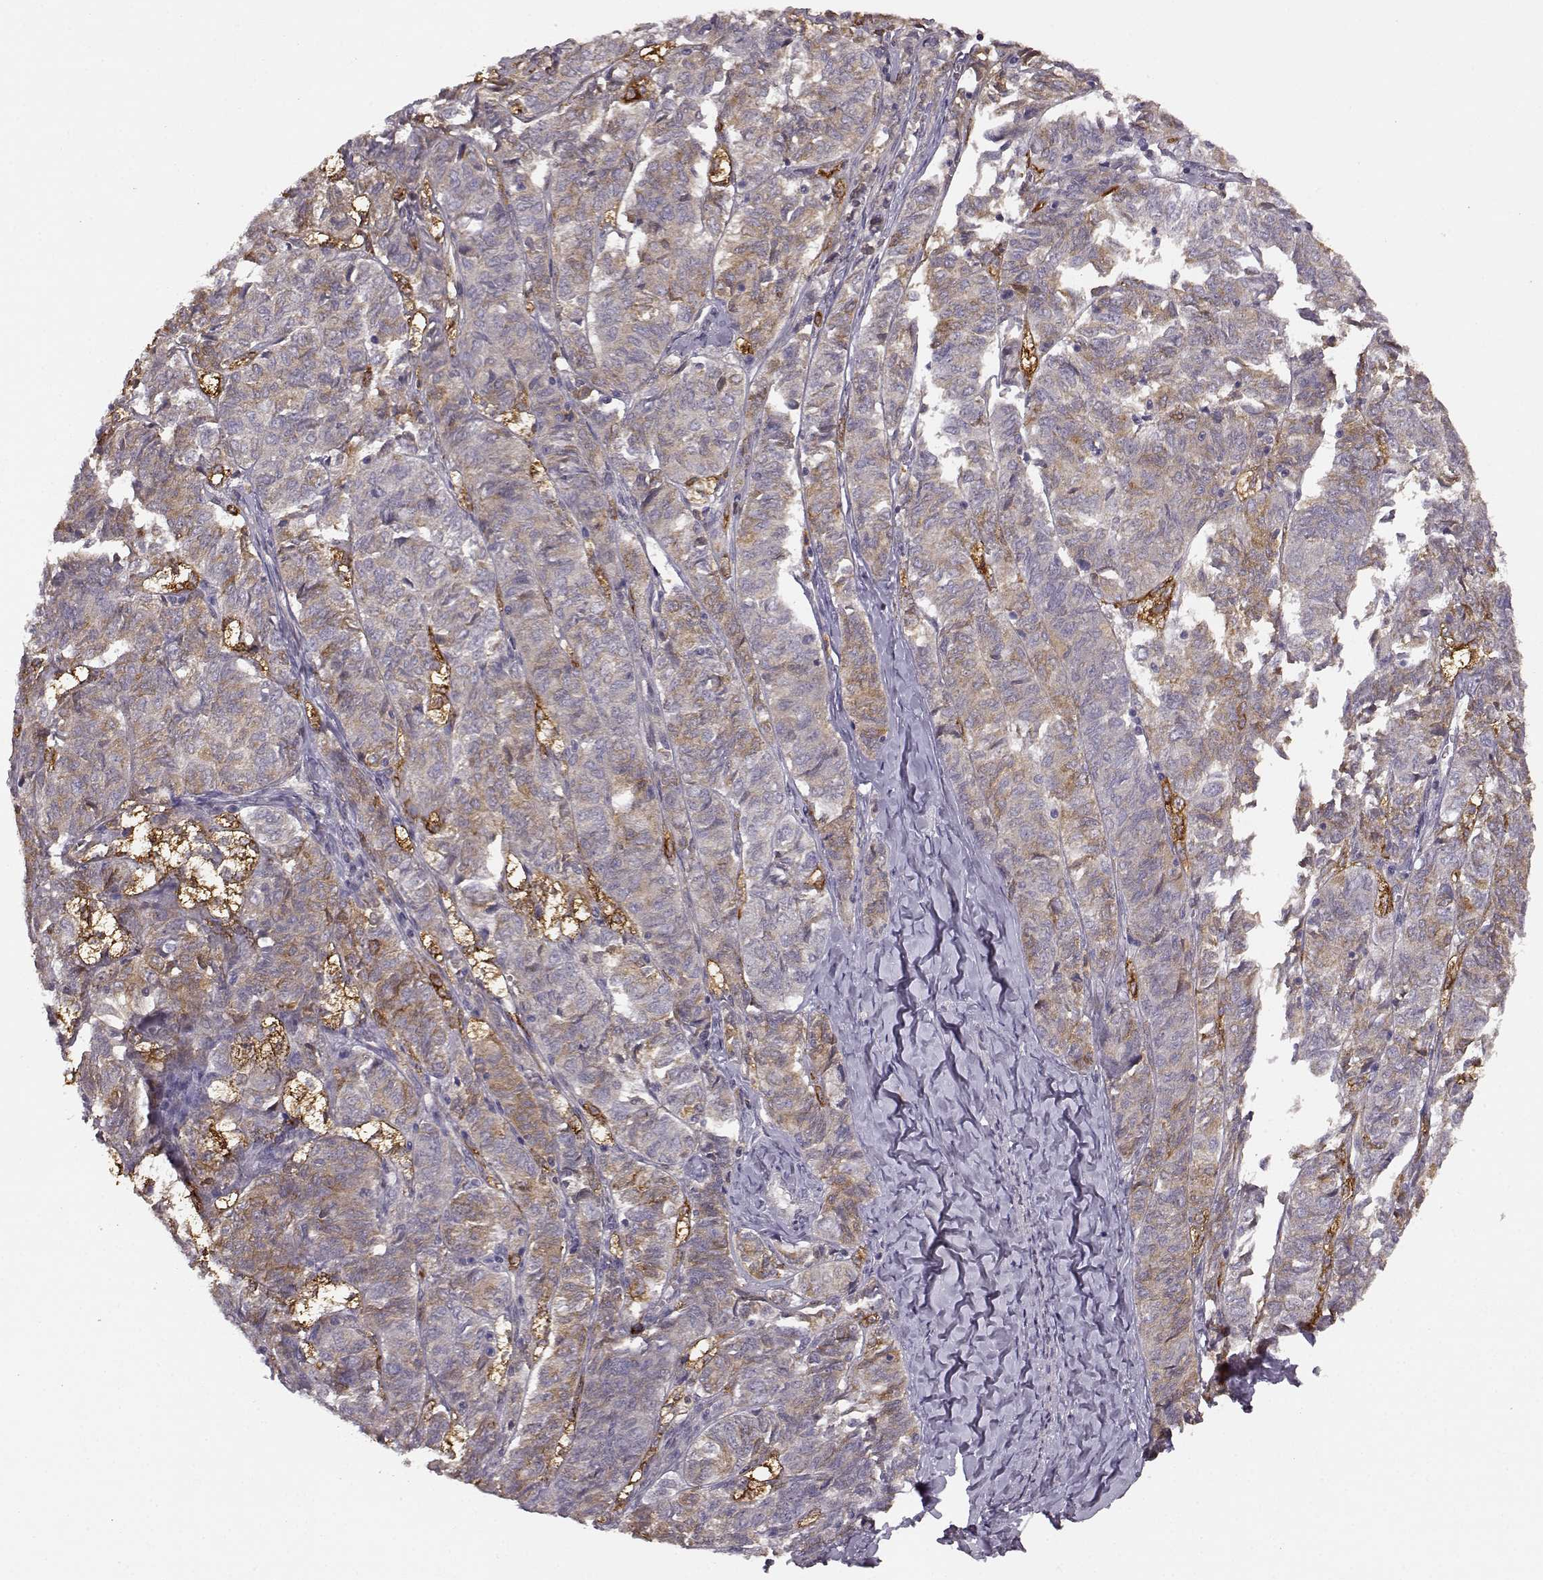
{"staining": {"intensity": "weak", "quantity": ">75%", "location": "cytoplasmic/membranous"}, "tissue": "ovarian cancer", "cell_type": "Tumor cells", "image_type": "cancer", "snomed": [{"axis": "morphology", "description": "Carcinoma, endometroid"}, {"axis": "topography", "description": "Ovary"}], "caption": "The immunohistochemical stain labels weak cytoplasmic/membranous staining in tumor cells of ovarian cancer (endometroid carcinoma) tissue.", "gene": "GHR", "patient": {"sex": "female", "age": 80}}